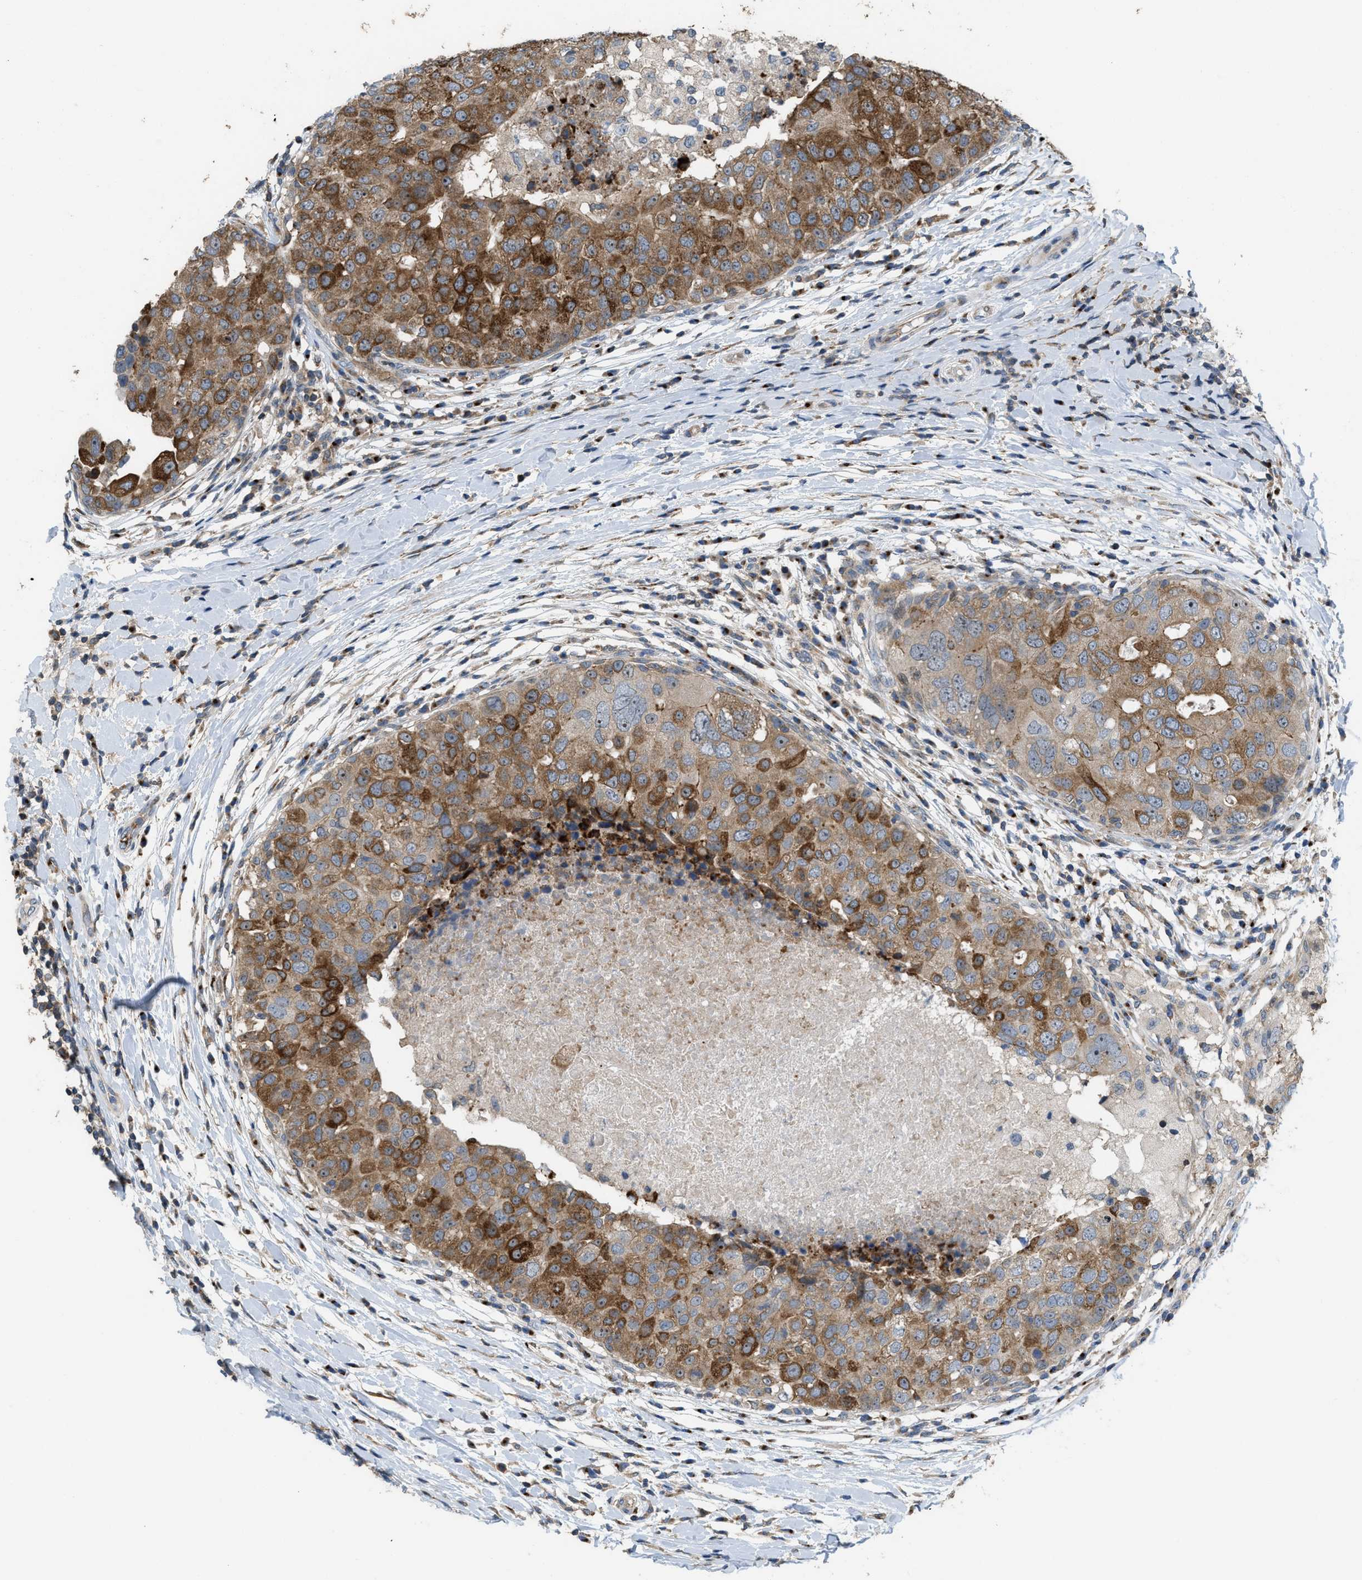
{"staining": {"intensity": "strong", "quantity": ">75%", "location": "cytoplasmic/membranous"}, "tissue": "breast cancer", "cell_type": "Tumor cells", "image_type": "cancer", "snomed": [{"axis": "morphology", "description": "Duct carcinoma"}, {"axis": "topography", "description": "Breast"}], "caption": "DAB (3,3'-diaminobenzidine) immunohistochemical staining of infiltrating ductal carcinoma (breast) demonstrates strong cytoplasmic/membranous protein expression in approximately >75% of tumor cells. Nuclei are stained in blue.", "gene": "DIPK1A", "patient": {"sex": "female", "age": 27}}